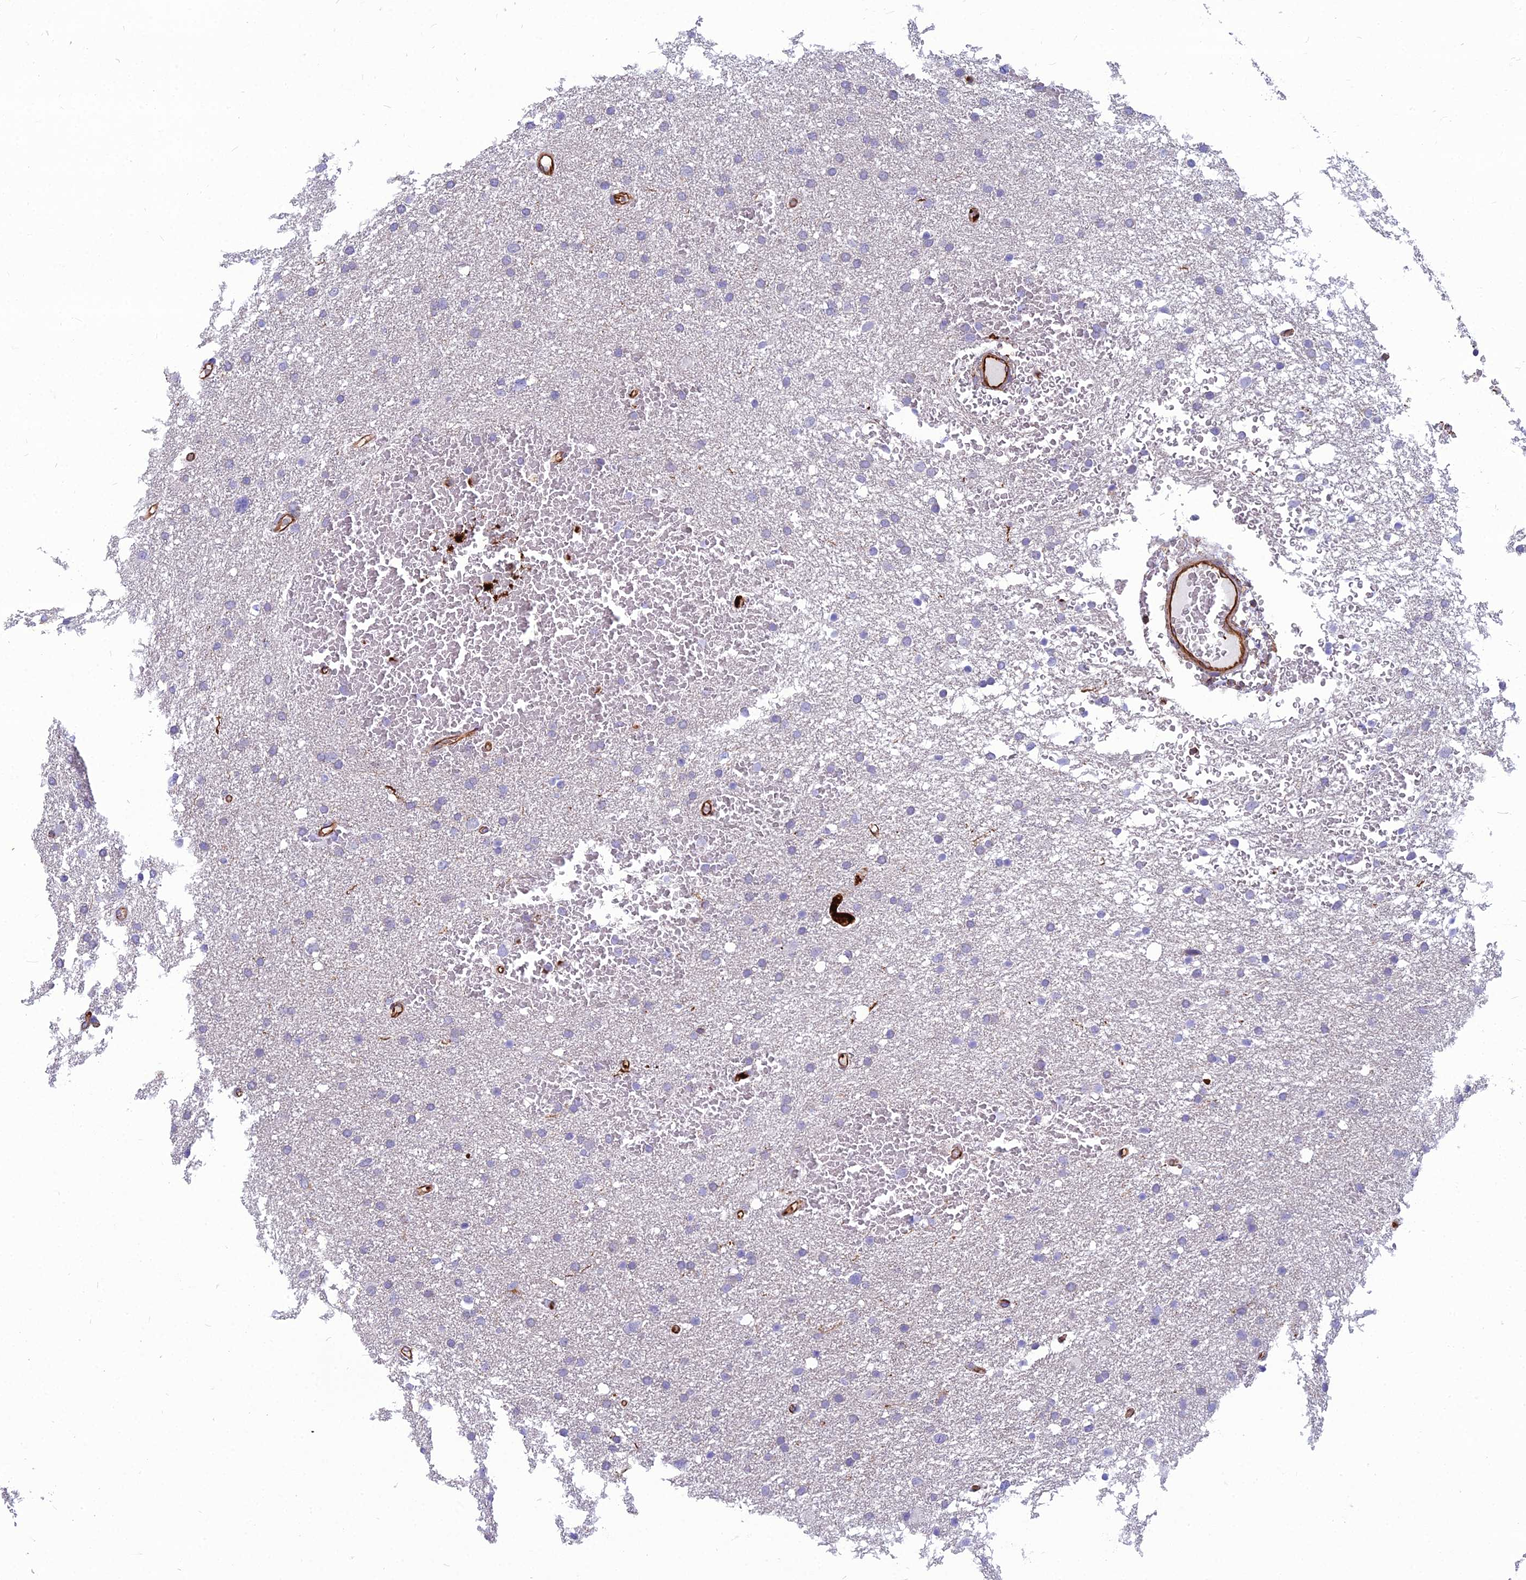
{"staining": {"intensity": "negative", "quantity": "none", "location": "none"}, "tissue": "glioma", "cell_type": "Tumor cells", "image_type": "cancer", "snomed": [{"axis": "morphology", "description": "Glioma, malignant, High grade"}, {"axis": "topography", "description": "Cerebral cortex"}], "caption": "Tumor cells show no significant protein positivity in glioma.", "gene": "PSMD11", "patient": {"sex": "female", "age": 36}}